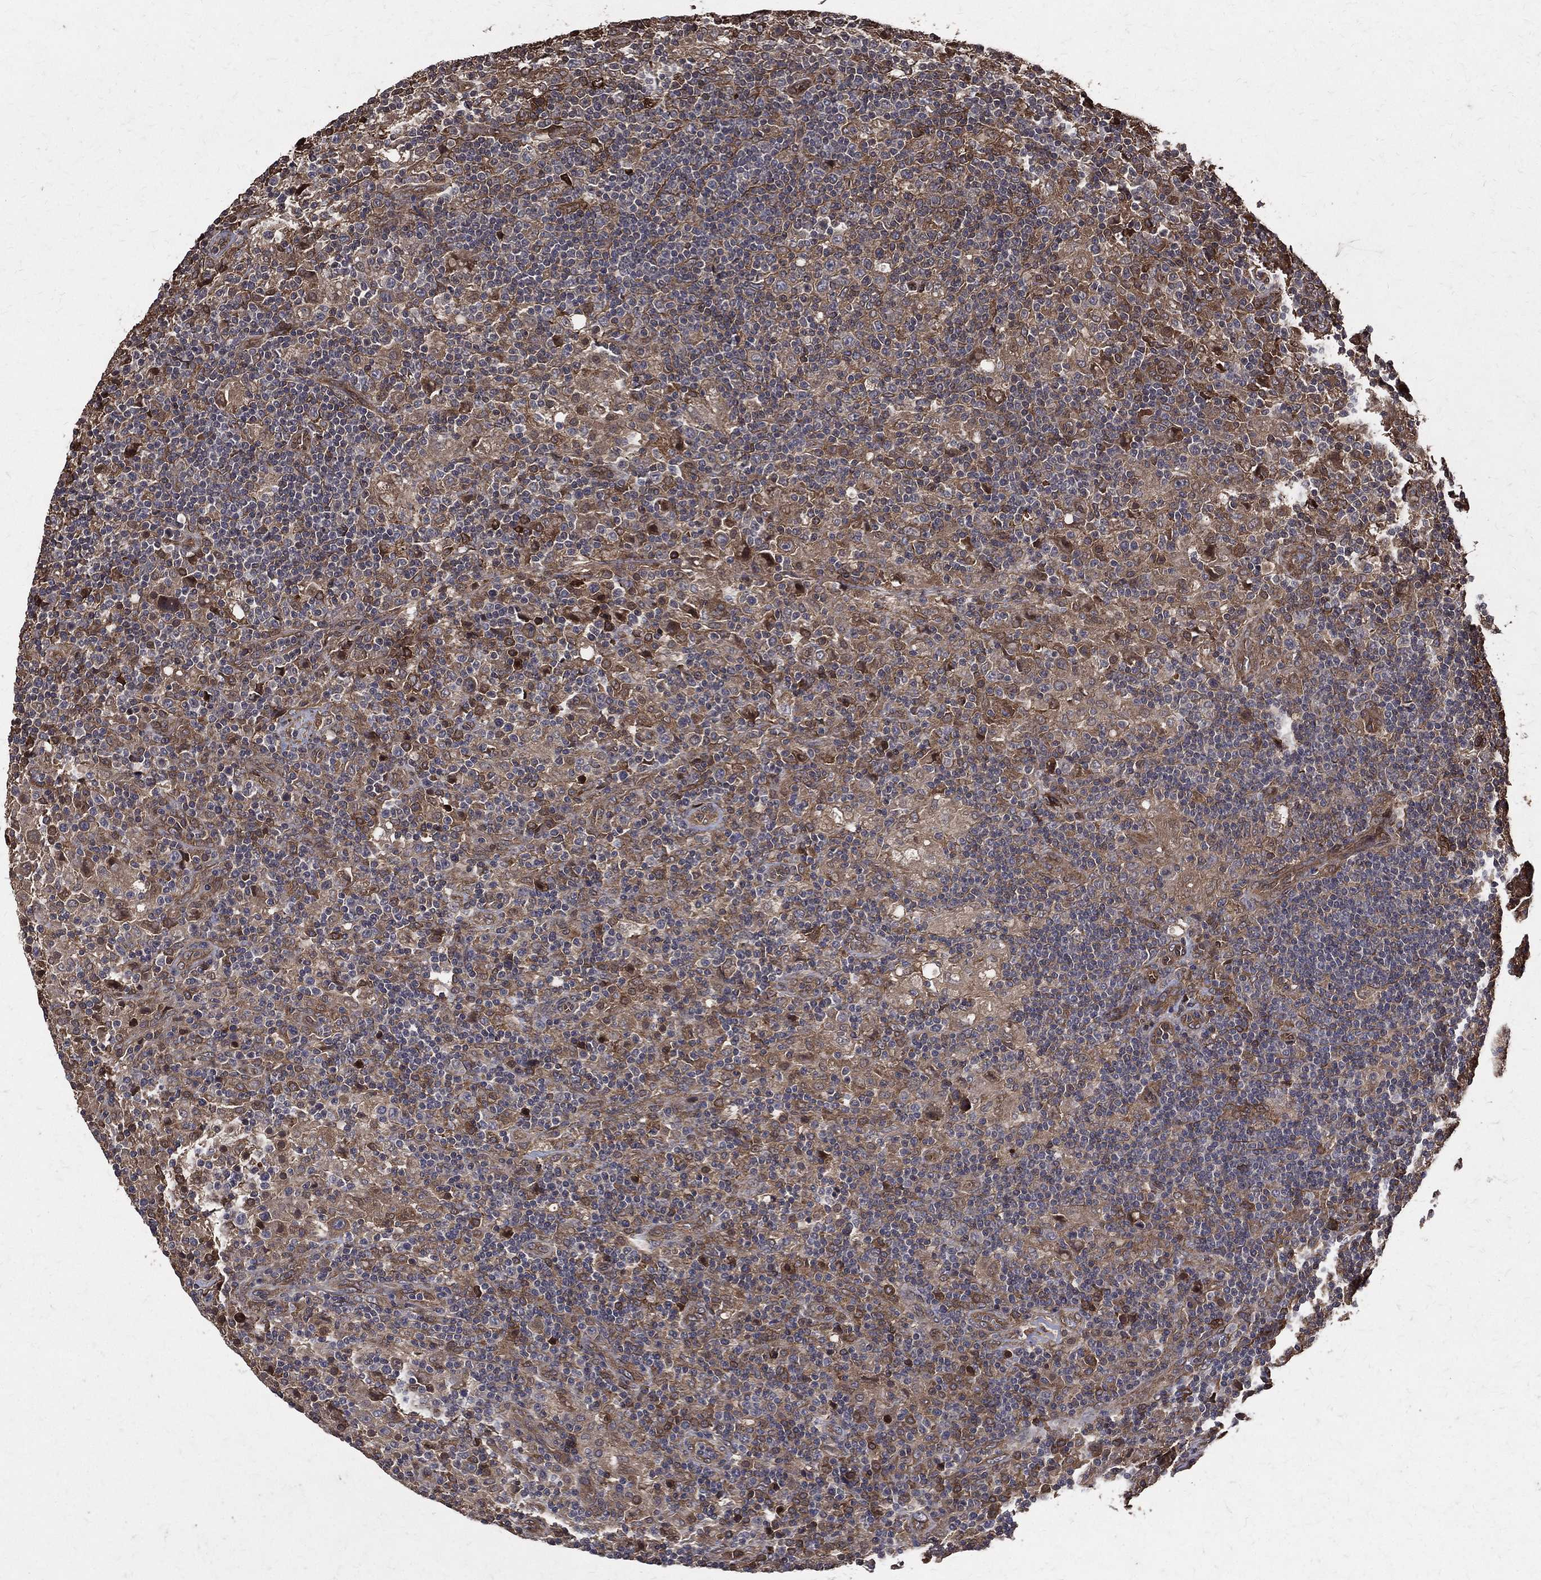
{"staining": {"intensity": "moderate", "quantity": "25%-75%", "location": "cytoplasmic/membranous"}, "tissue": "lymphoma", "cell_type": "Tumor cells", "image_type": "cancer", "snomed": [{"axis": "morphology", "description": "Hodgkin's disease, NOS"}, {"axis": "topography", "description": "Lymph node"}], "caption": "Hodgkin's disease was stained to show a protein in brown. There is medium levels of moderate cytoplasmic/membranous expression in about 25%-75% of tumor cells.", "gene": "DPYSL2", "patient": {"sex": "male", "age": 70}}